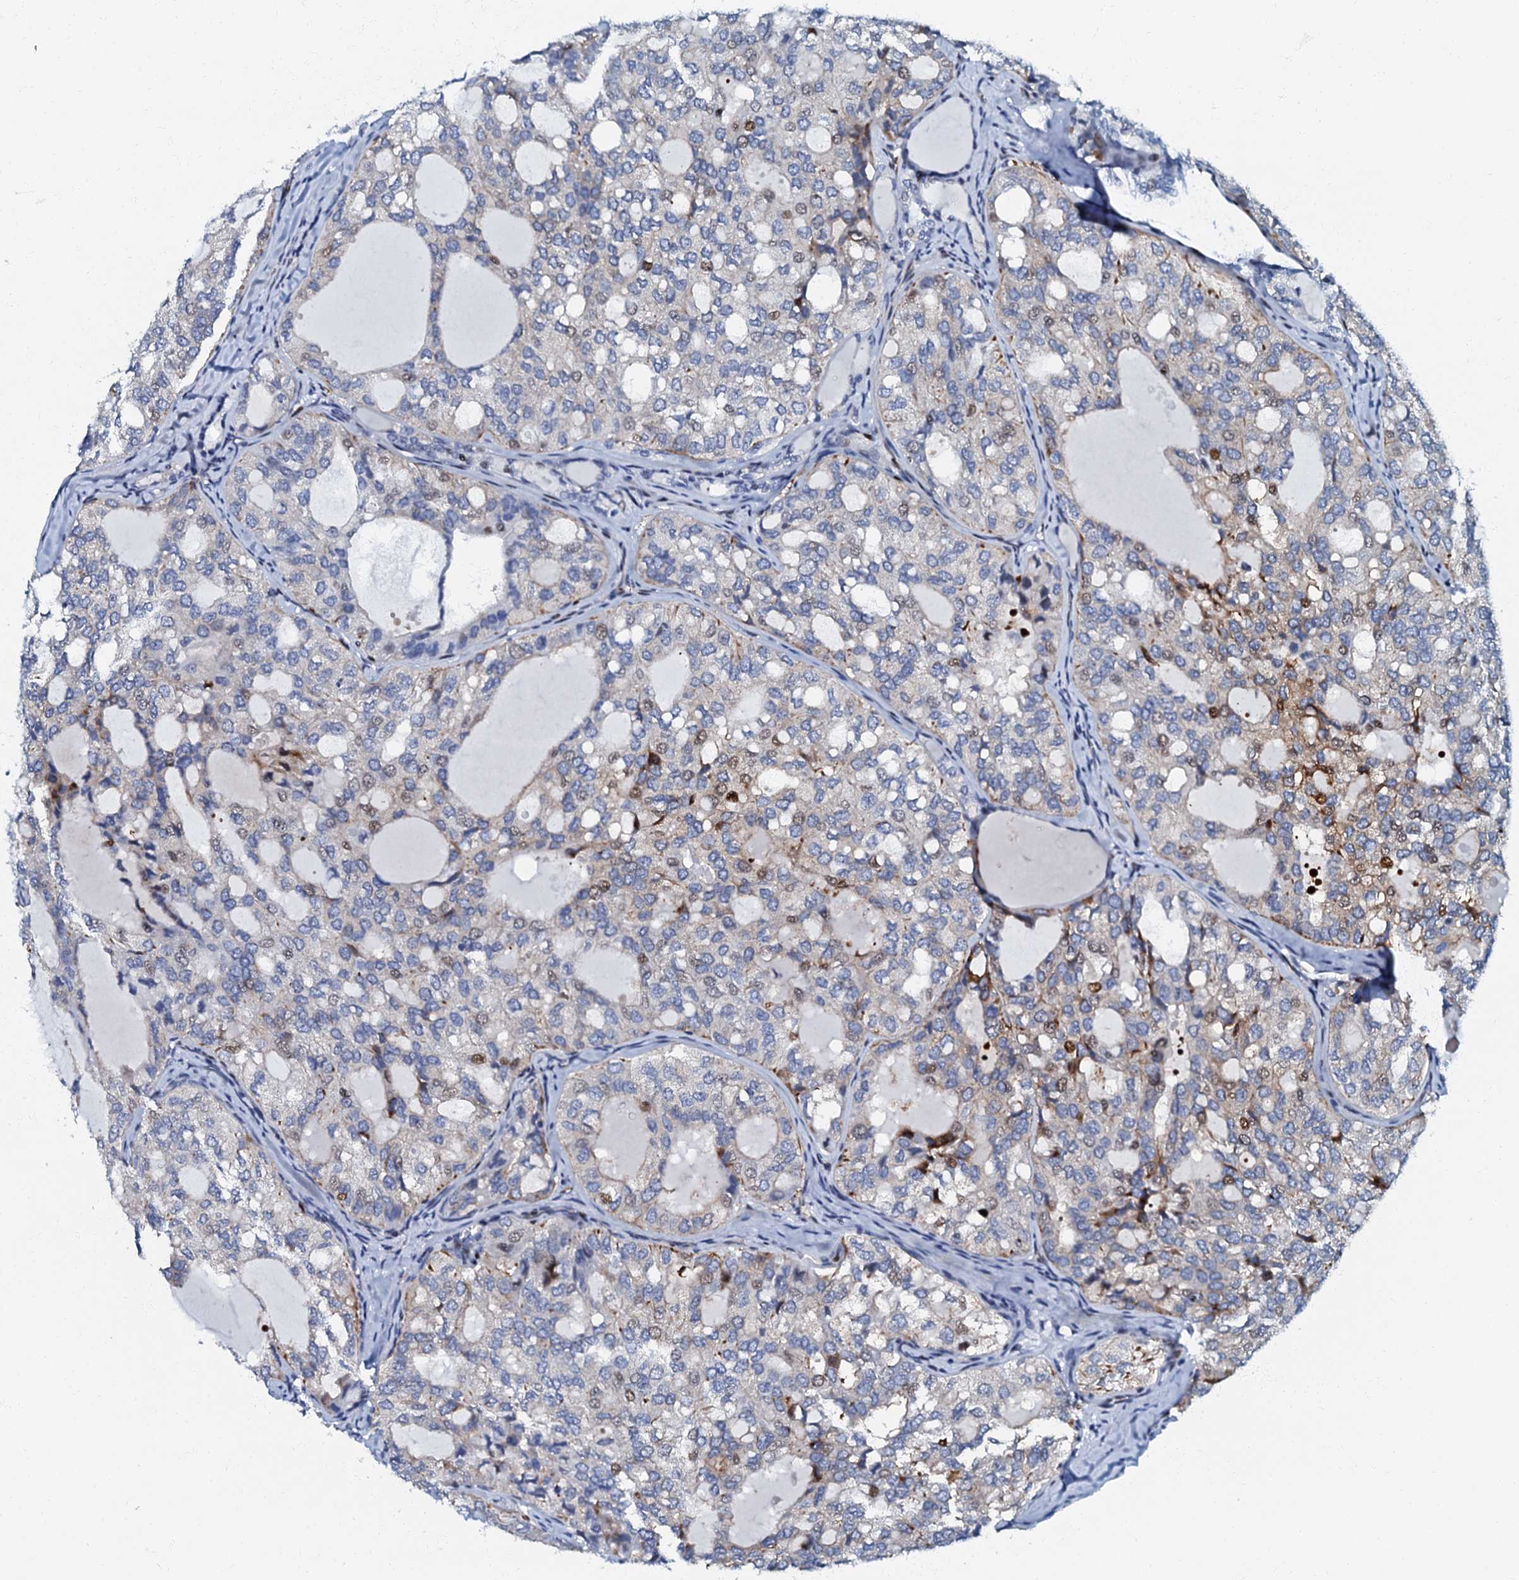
{"staining": {"intensity": "strong", "quantity": "<25%", "location": "nuclear"}, "tissue": "thyroid cancer", "cell_type": "Tumor cells", "image_type": "cancer", "snomed": [{"axis": "morphology", "description": "Follicular adenoma carcinoma, NOS"}, {"axis": "topography", "description": "Thyroid gland"}], "caption": "Thyroid follicular adenoma carcinoma stained for a protein shows strong nuclear positivity in tumor cells.", "gene": "MFSD5", "patient": {"sex": "male", "age": 75}}